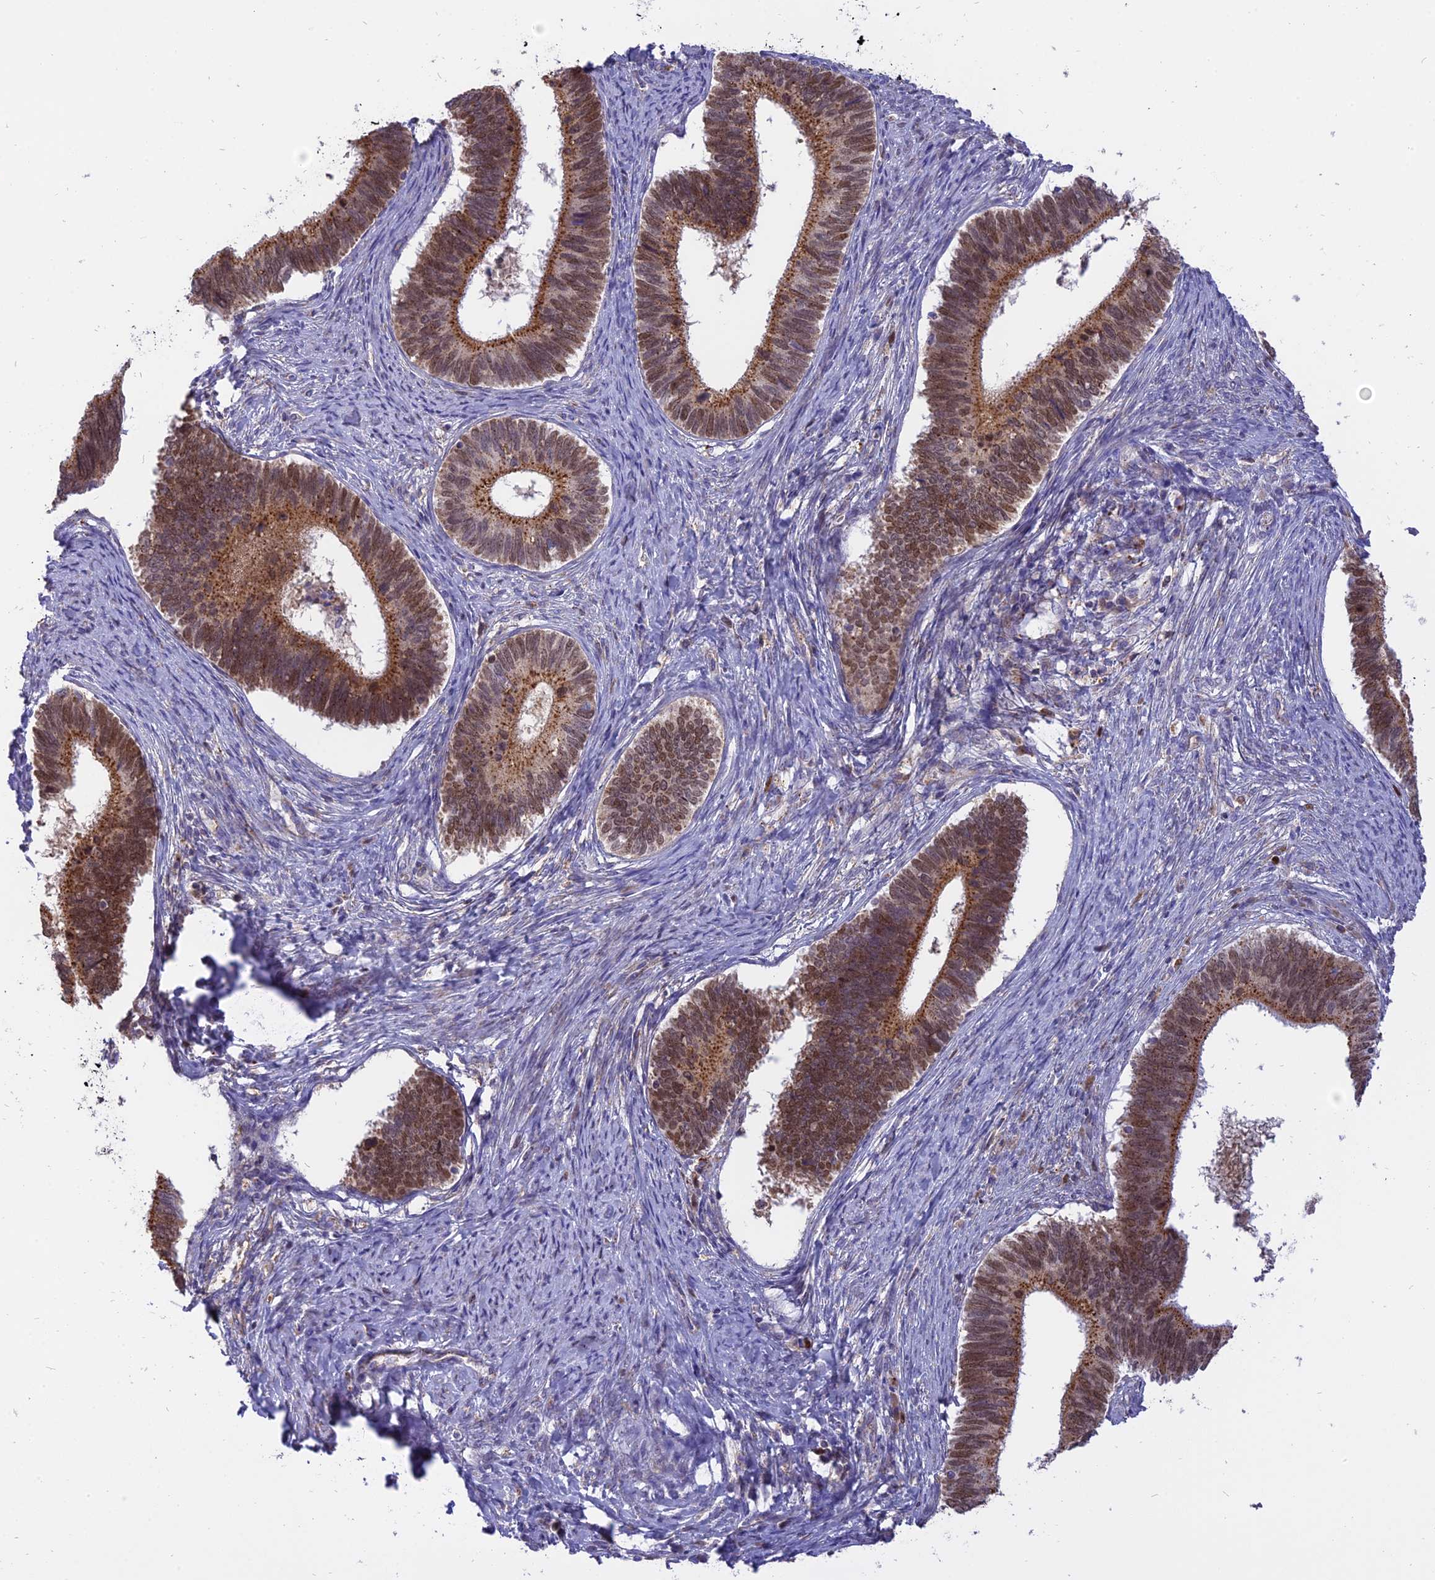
{"staining": {"intensity": "moderate", "quantity": ">75%", "location": "cytoplasmic/membranous,nuclear"}, "tissue": "cervical cancer", "cell_type": "Tumor cells", "image_type": "cancer", "snomed": [{"axis": "morphology", "description": "Adenocarcinoma, NOS"}, {"axis": "topography", "description": "Cervix"}], "caption": "Human adenocarcinoma (cervical) stained for a protein (brown) shows moderate cytoplasmic/membranous and nuclear positive staining in approximately >75% of tumor cells.", "gene": "CENPV", "patient": {"sex": "female", "age": 42}}